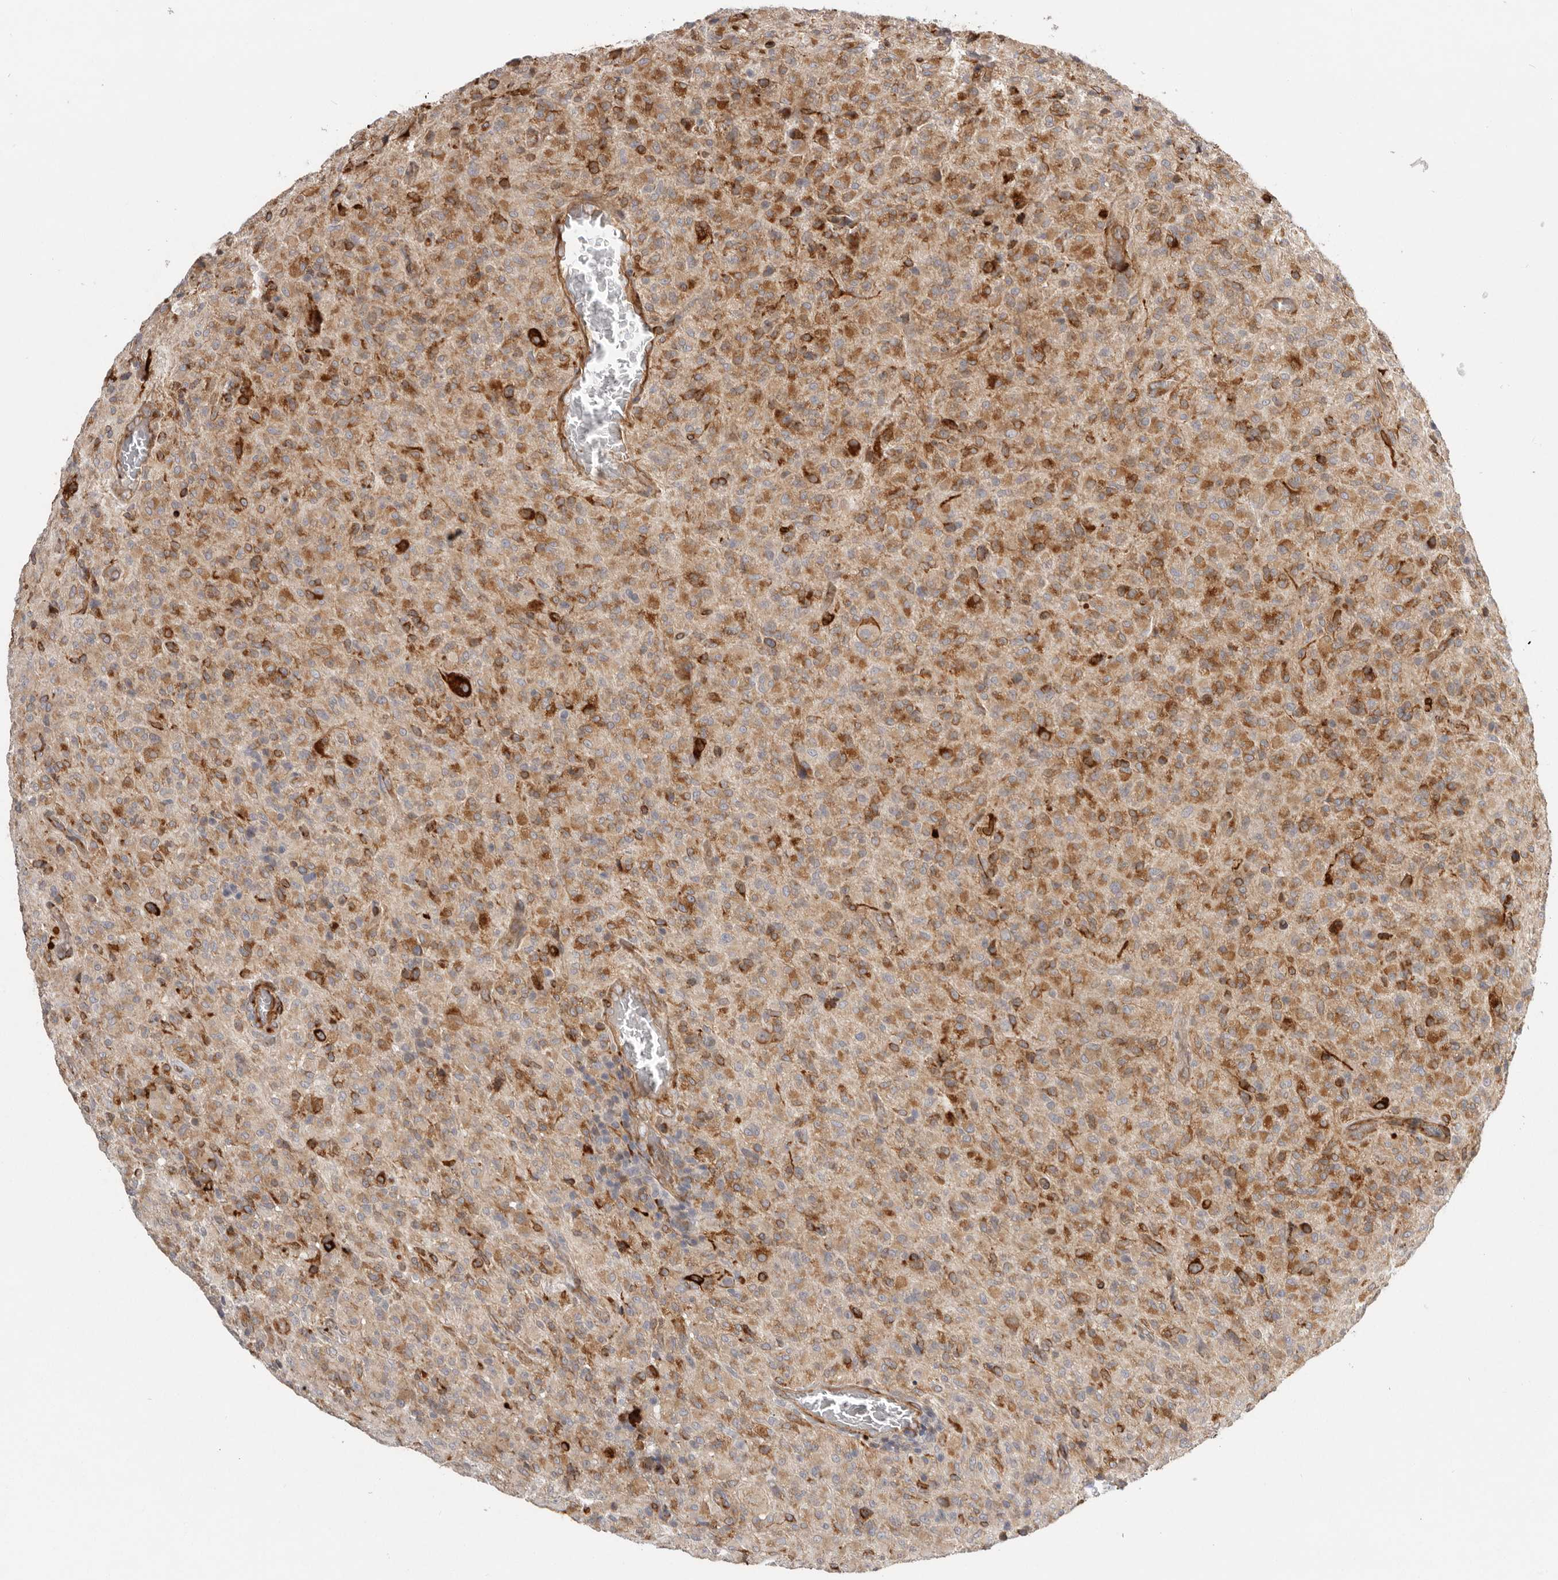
{"staining": {"intensity": "moderate", "quantity": ">75%", "location": "cytoplasmic/membranous"}, "tissue": "glioma", "cell_type": "Tumor cells", "image_type": "cancer", "snomed": [{"axis": "morphology", "description": "Glioma, malignant, High grade"}, {"axis": "topography", "description": "Brain"}], "caption": "There is medium levels of moderate cytoplasmic/membranous expression in tumor cells of malignant glioma (high-grade), as demonstrated by immunohistochemical staining (brown color).", "gene": "WDTC1", "patient": {"sex": "female", "age": 57}}